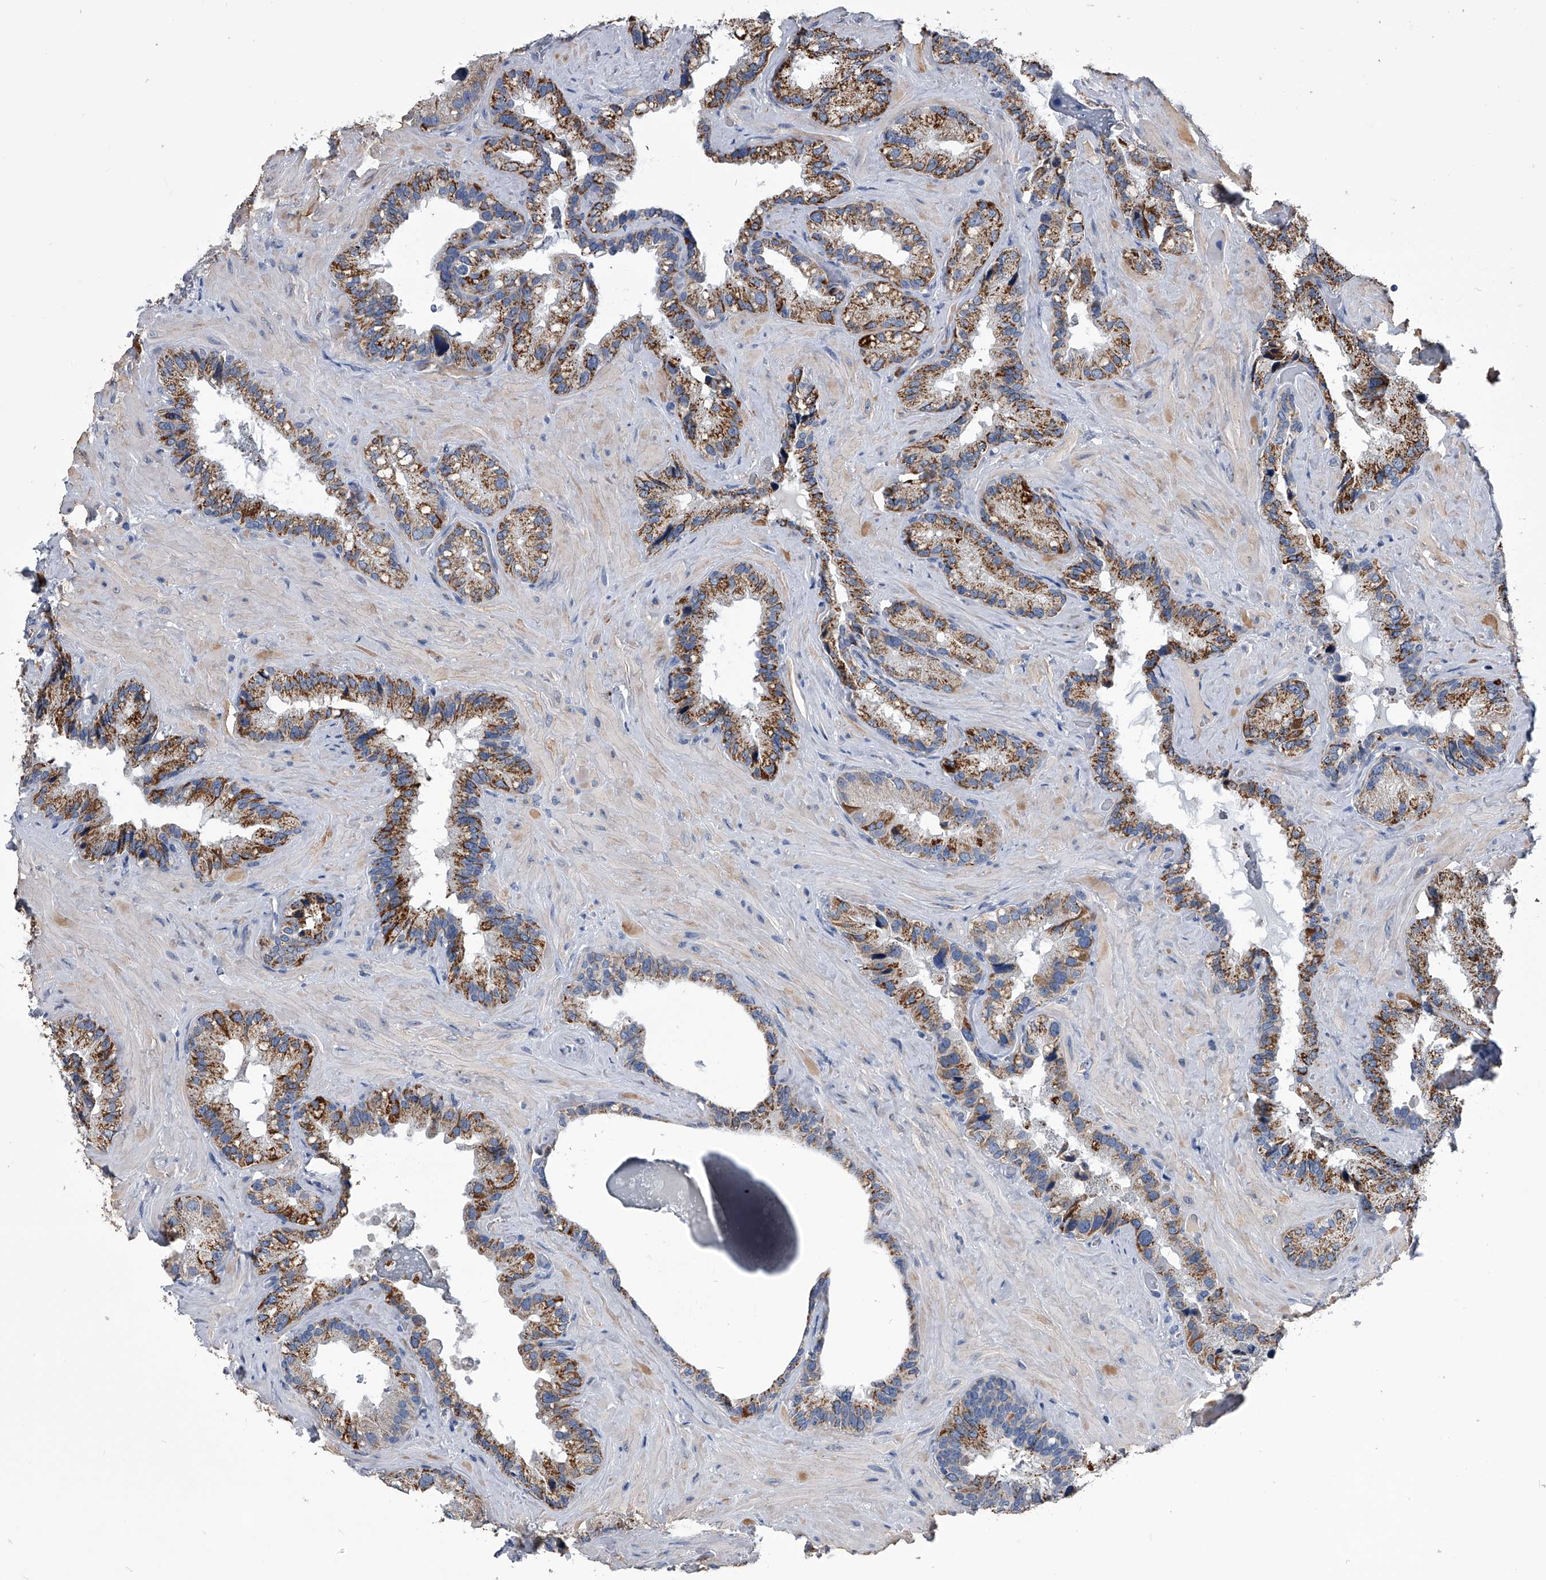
{"staining": {"intensity": "strong", "quantity": ">75%", "location": "cytoplasmic/membranous"}, "tissue": "seminal vesicle", "cell_type": "Glandular cells", "image_type": "normal", "snomed": [{"axis": "morphology", "description": "Normal tissue, NOS"}, {"axis": "topography", "description": "Prostate"}, {"axis": "topography", "description": "Seminal veicle"}], "caption": "DAB immunohistochemical staining of benign seminal vesicle reveals strong cytoplasmic/membranous protein positivity in approximately >75% of glandular cells. (DAB (3,3'-diaminobenzidine) IHC, brown staining for protein, blue staining for nuclei).", "gene": "OAT", "patient": {"sex": "male", "age": 68}}